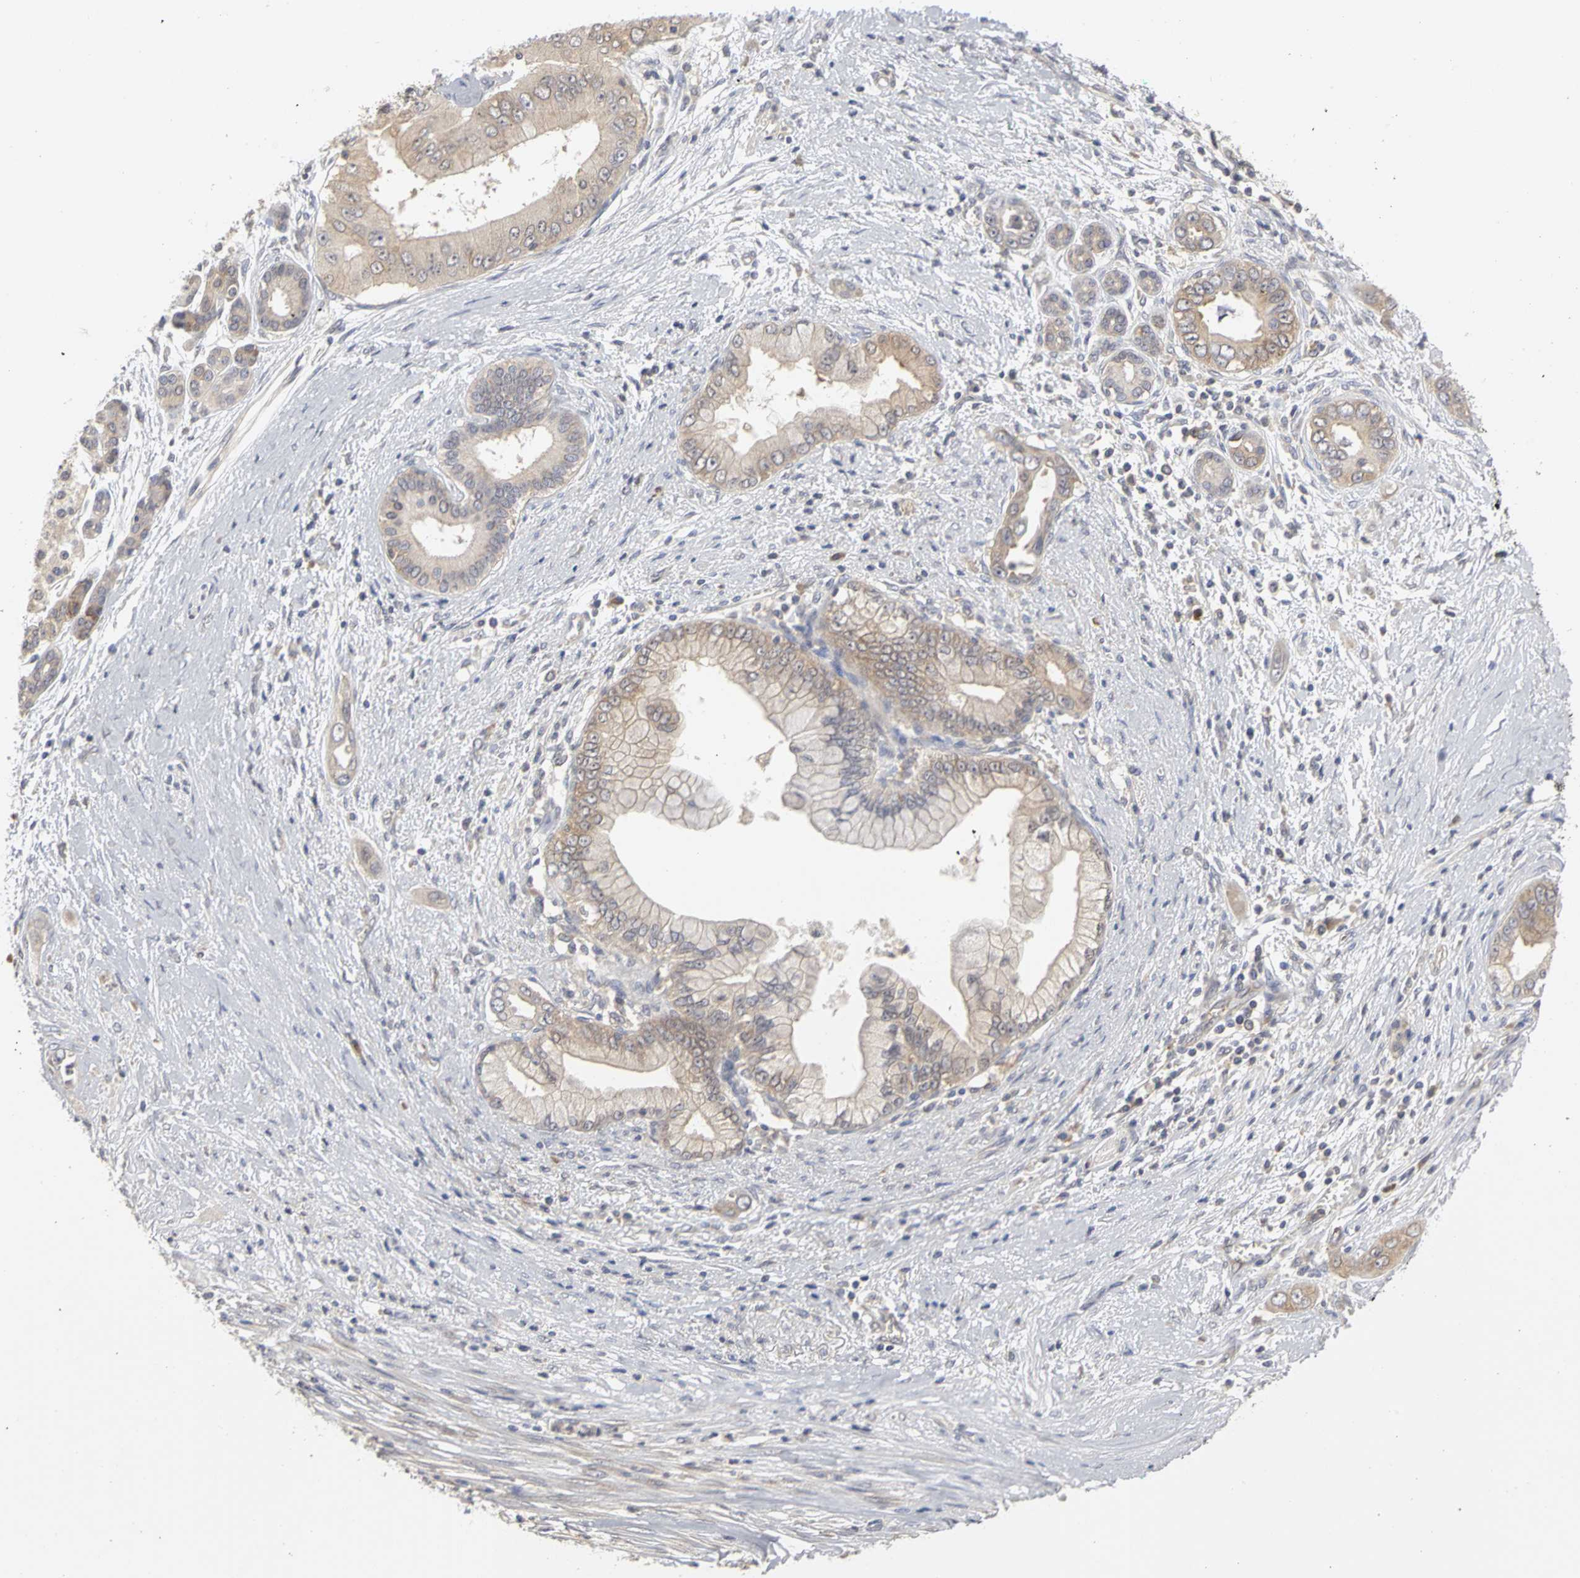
{"staining": {"intensity": "weak", "quantity": ">75%", "location": "cytoplasmic/membranous"}, "tissue": "pancreatic cancer", "cell_type": "Tumor cells", "image_type": "cancer", "snomed": [{"axis": "morphology", "description": "Adenocarcinoma, NOS"}, {"axis": "topography", "description": "Pancreas"}], "caption": "Immunohistochemistry of adenocarcinoma (pancreatic) reveals low levels of weak cytoplasmic/membranous staining in approximately >75% of tumor cells. (DAB IHC, brown staining for protein, blue staining for nuclei).", "gene": "IRAK1", "patient": {"sex": "male", "age": 59}}